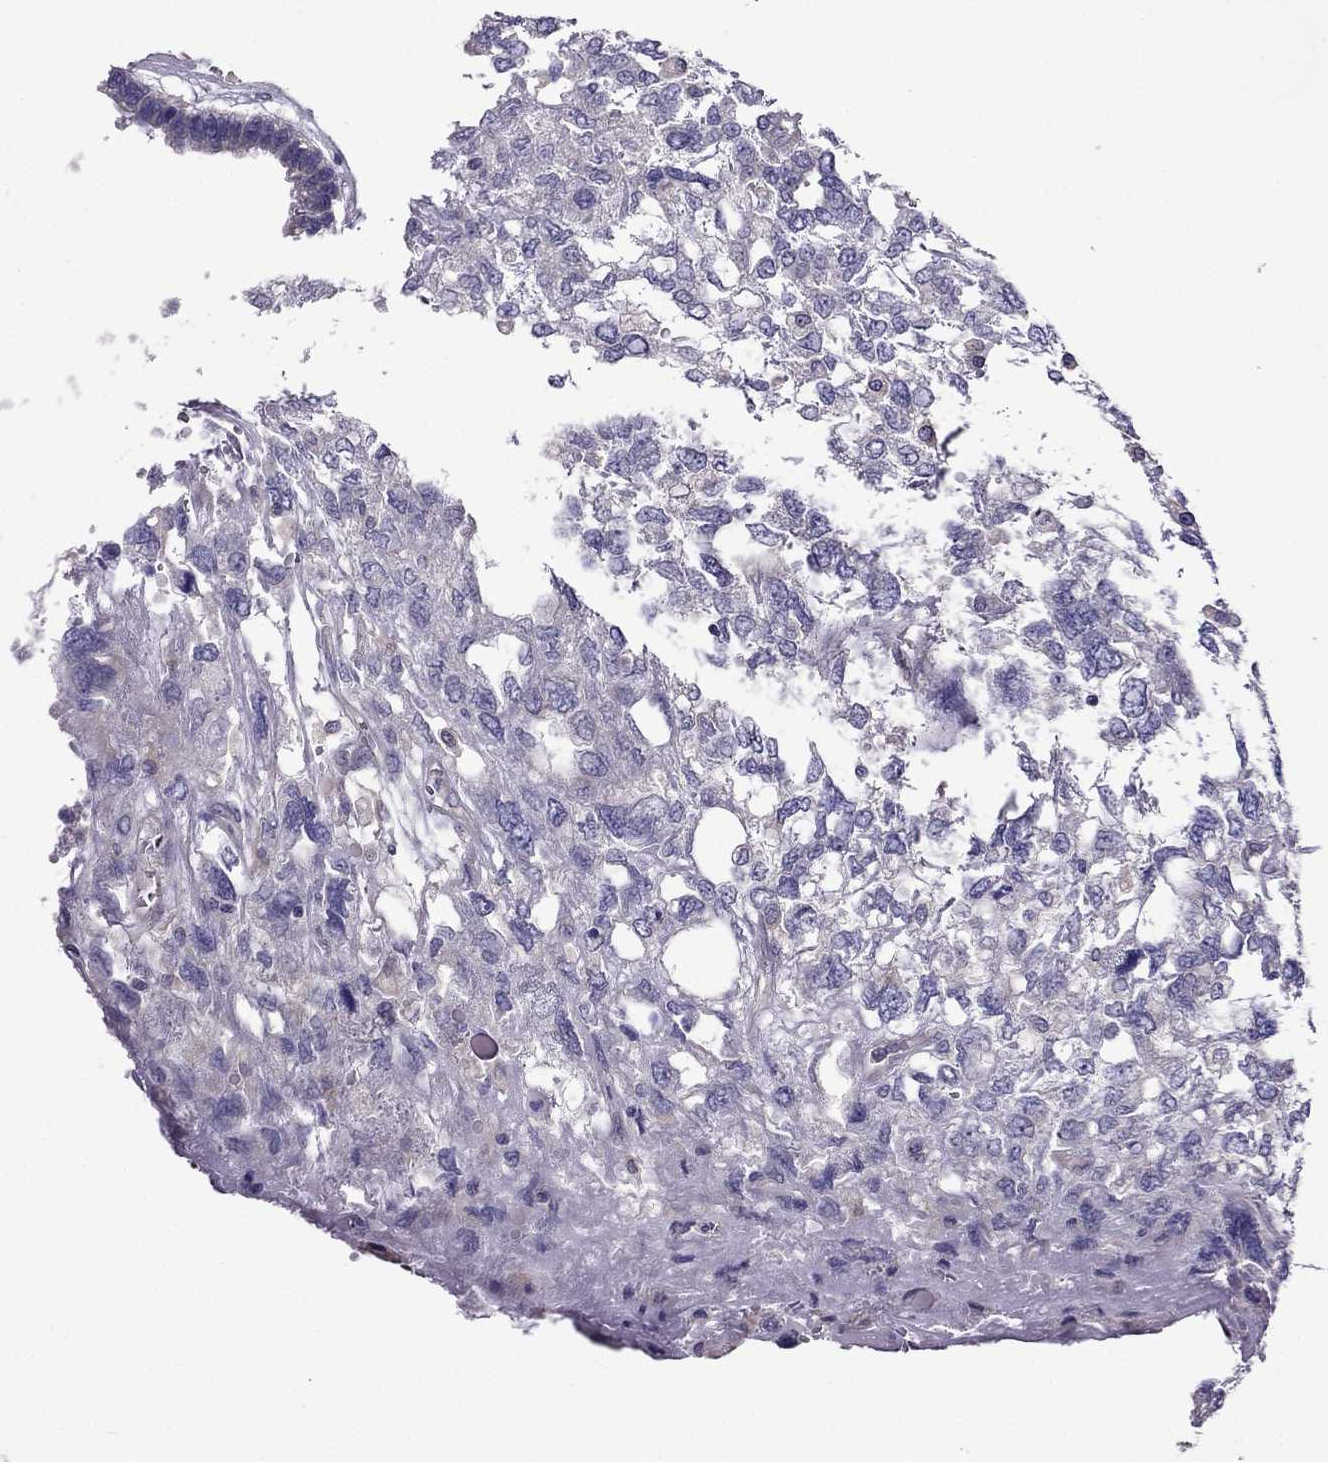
{"staining": {"intensity": "negative", "quantity": "none", "location": "none"}, "tissue": "testis cancer", "cell_type": "Tumor cells", "image_type": "cancer", "snomed": [{"axis": "morphology", "description": "Seminoma, NOS"}, {"axis": "topography", "description": "Testis"}], "caption": "Immunohistochemistry image of testis cancer stained for a protein (brown), which reveals no expression in tumor cells.", "gene": "SCNN1D", "patient": {"sex": "male", "age": 52}}